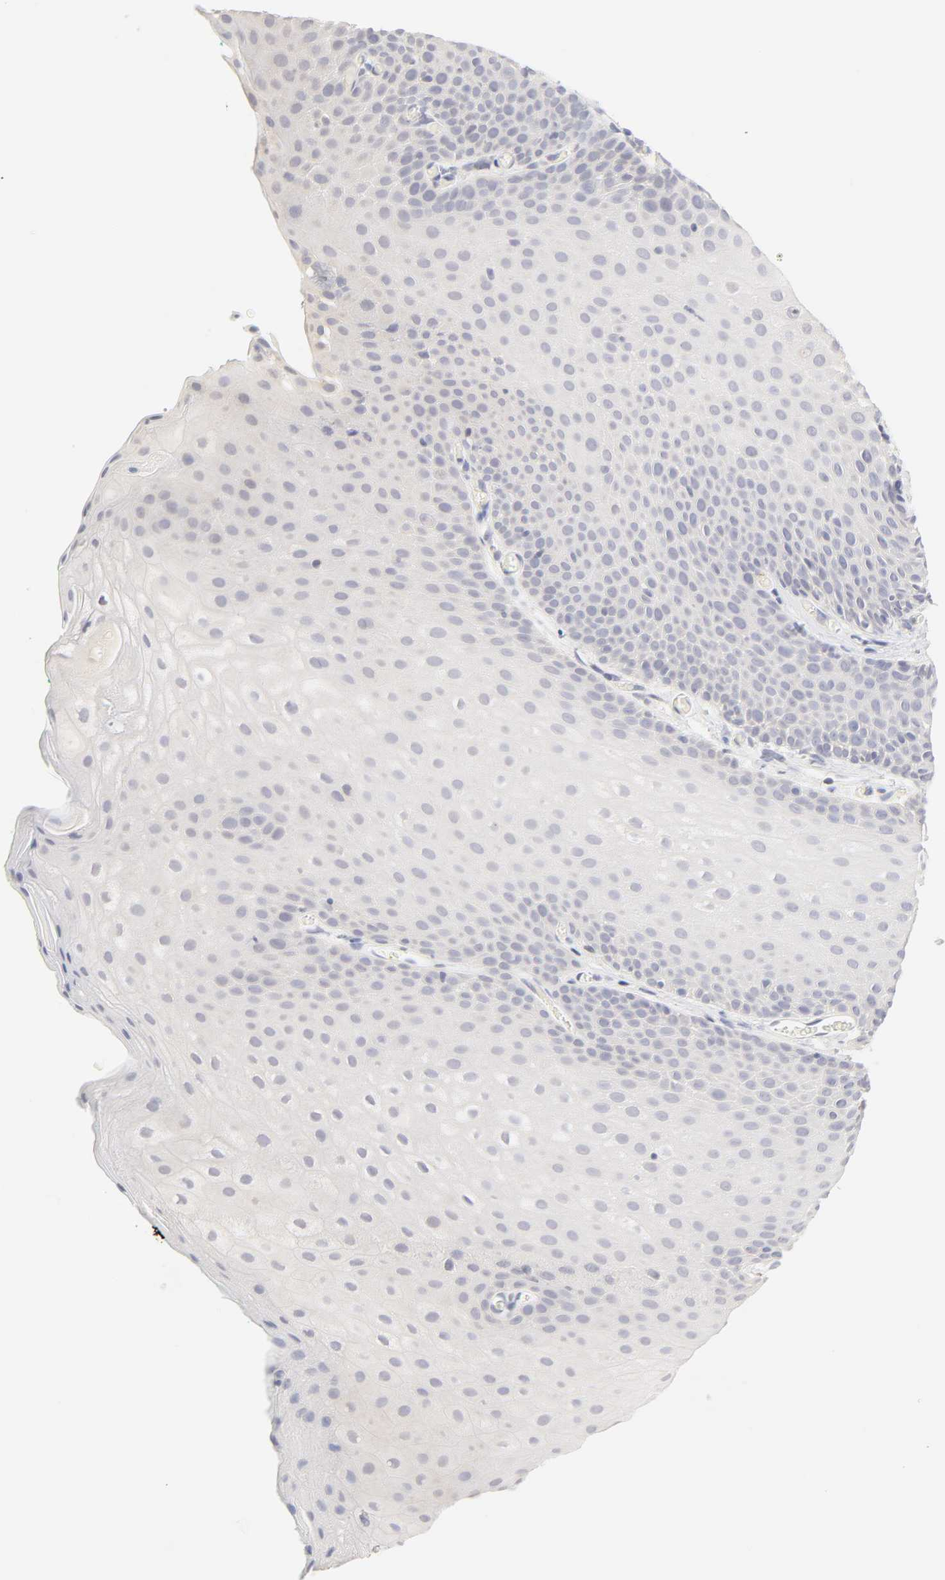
{"staining": {"intensity": "negative", "quantity": "none", "location": "none"}, "tissue": "skin", "cell_type": "Epidermal cells", "image_type": "normal", "snomed": [{"axis": "morphology", "description": "Normal tissue, NOS"}, {"axis": "morphology", "description": "Hemorrhoids"}, {"axis": "morphology", "description": "Inflammation, NOS"}, {"axis": "topography", "description": "Anal"}], "caption": "The photomicrograph reveals no significant positivity in epidermal cells of skin.", "gene": "CYP4B1", "patient": {"sex": "male", "age": 60}}